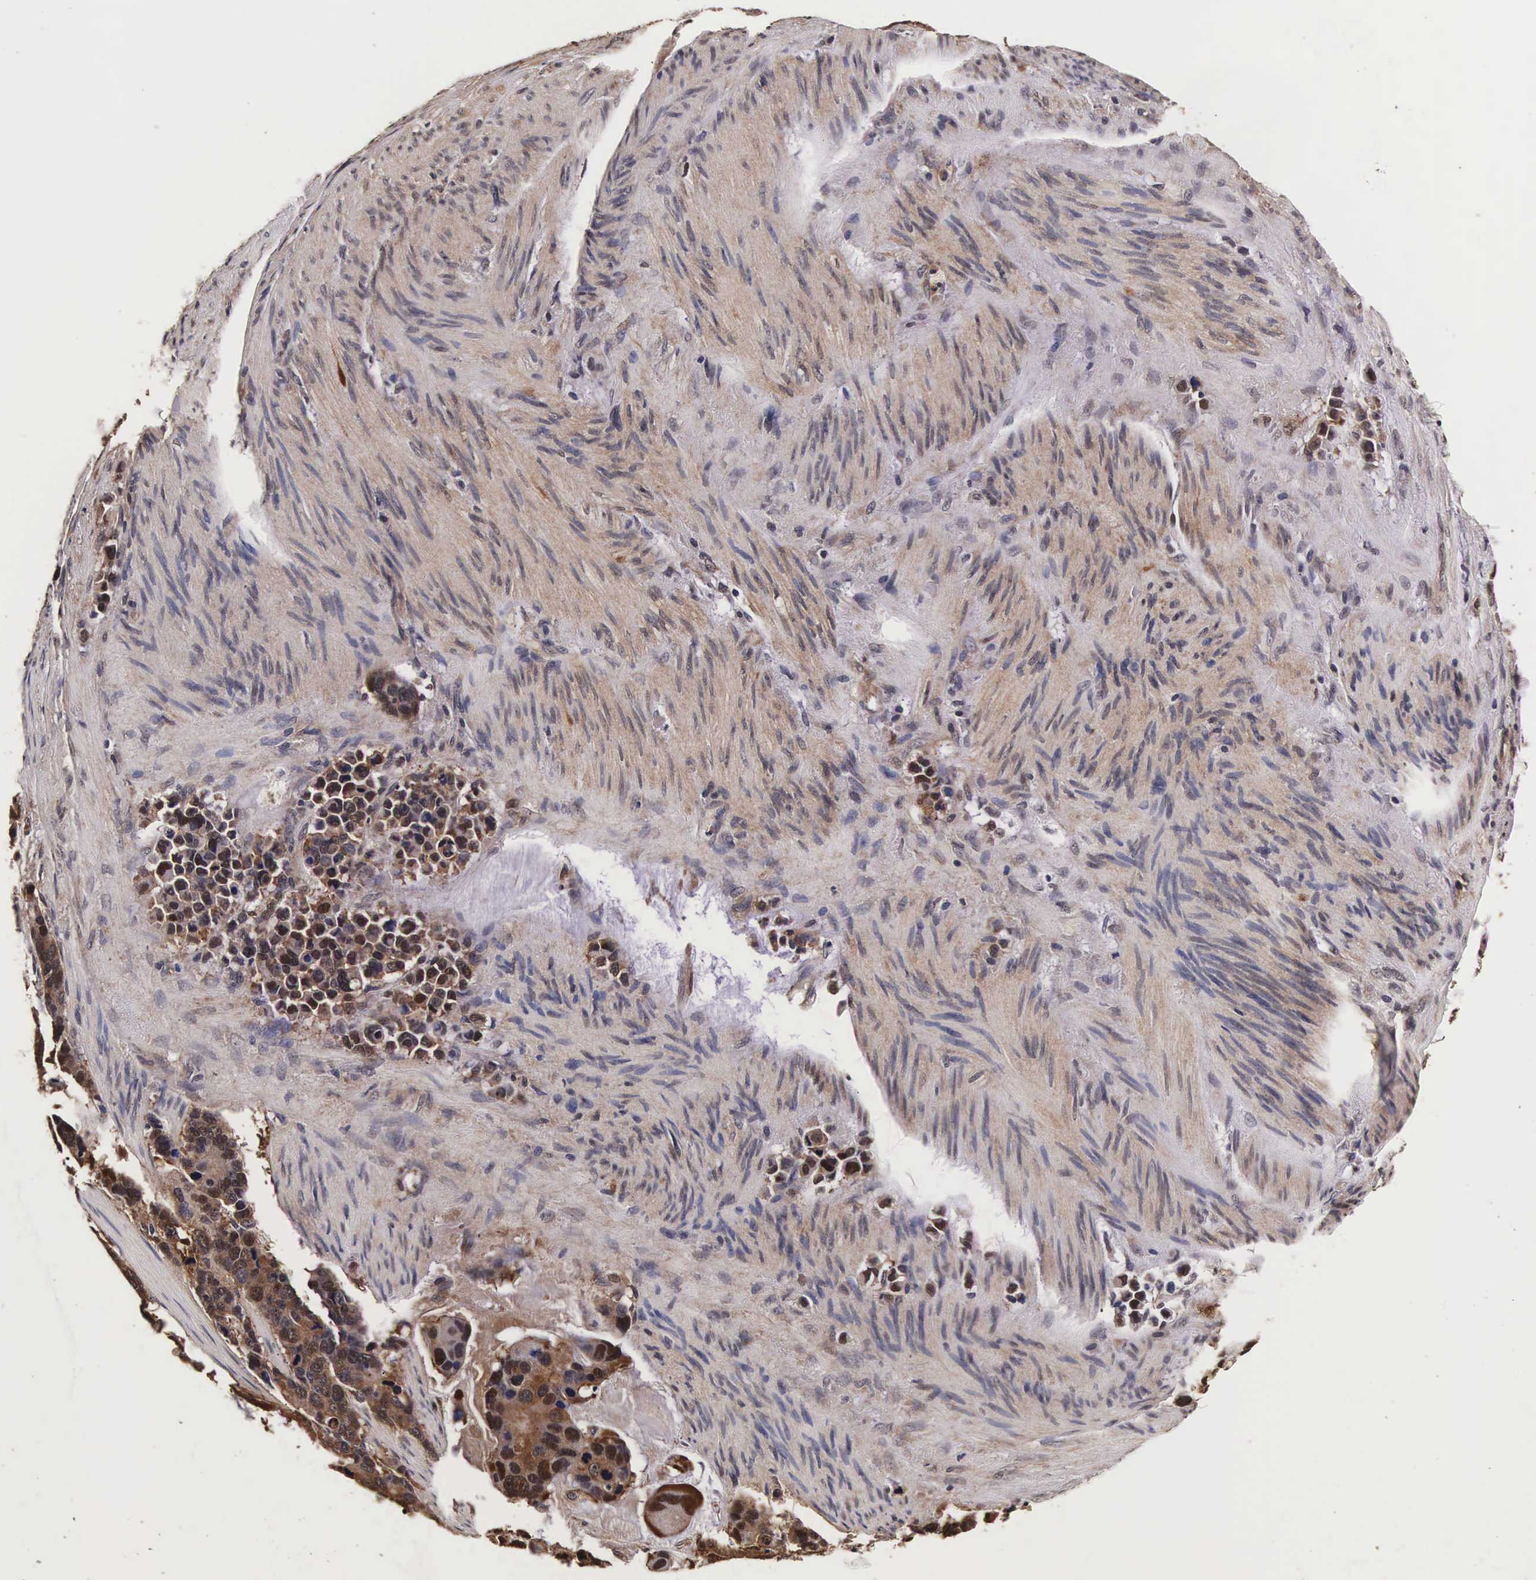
{"staining": {"intensity": "strong", "quantity": ">75%", "location": "cytoplasmic/membranous,nuclear"}, "tissue": "stomach cancer", "cell_type": "Tumor cells", "image_type": "cancer", "snomed": [{"axis": "morphology", "description": "Adenocarcinoma, NOS"}, {"axis": "topography", "description": "Stomach, upper"}], "caption": "Protein expression analysis of human stomach adenocarcinoma reveals strong cytoplasmic/membranous and nuclear positivity in about >75% of tumor cells.", "gene": "TECPR2", "patient": {"sex": "male", "age": 71}}